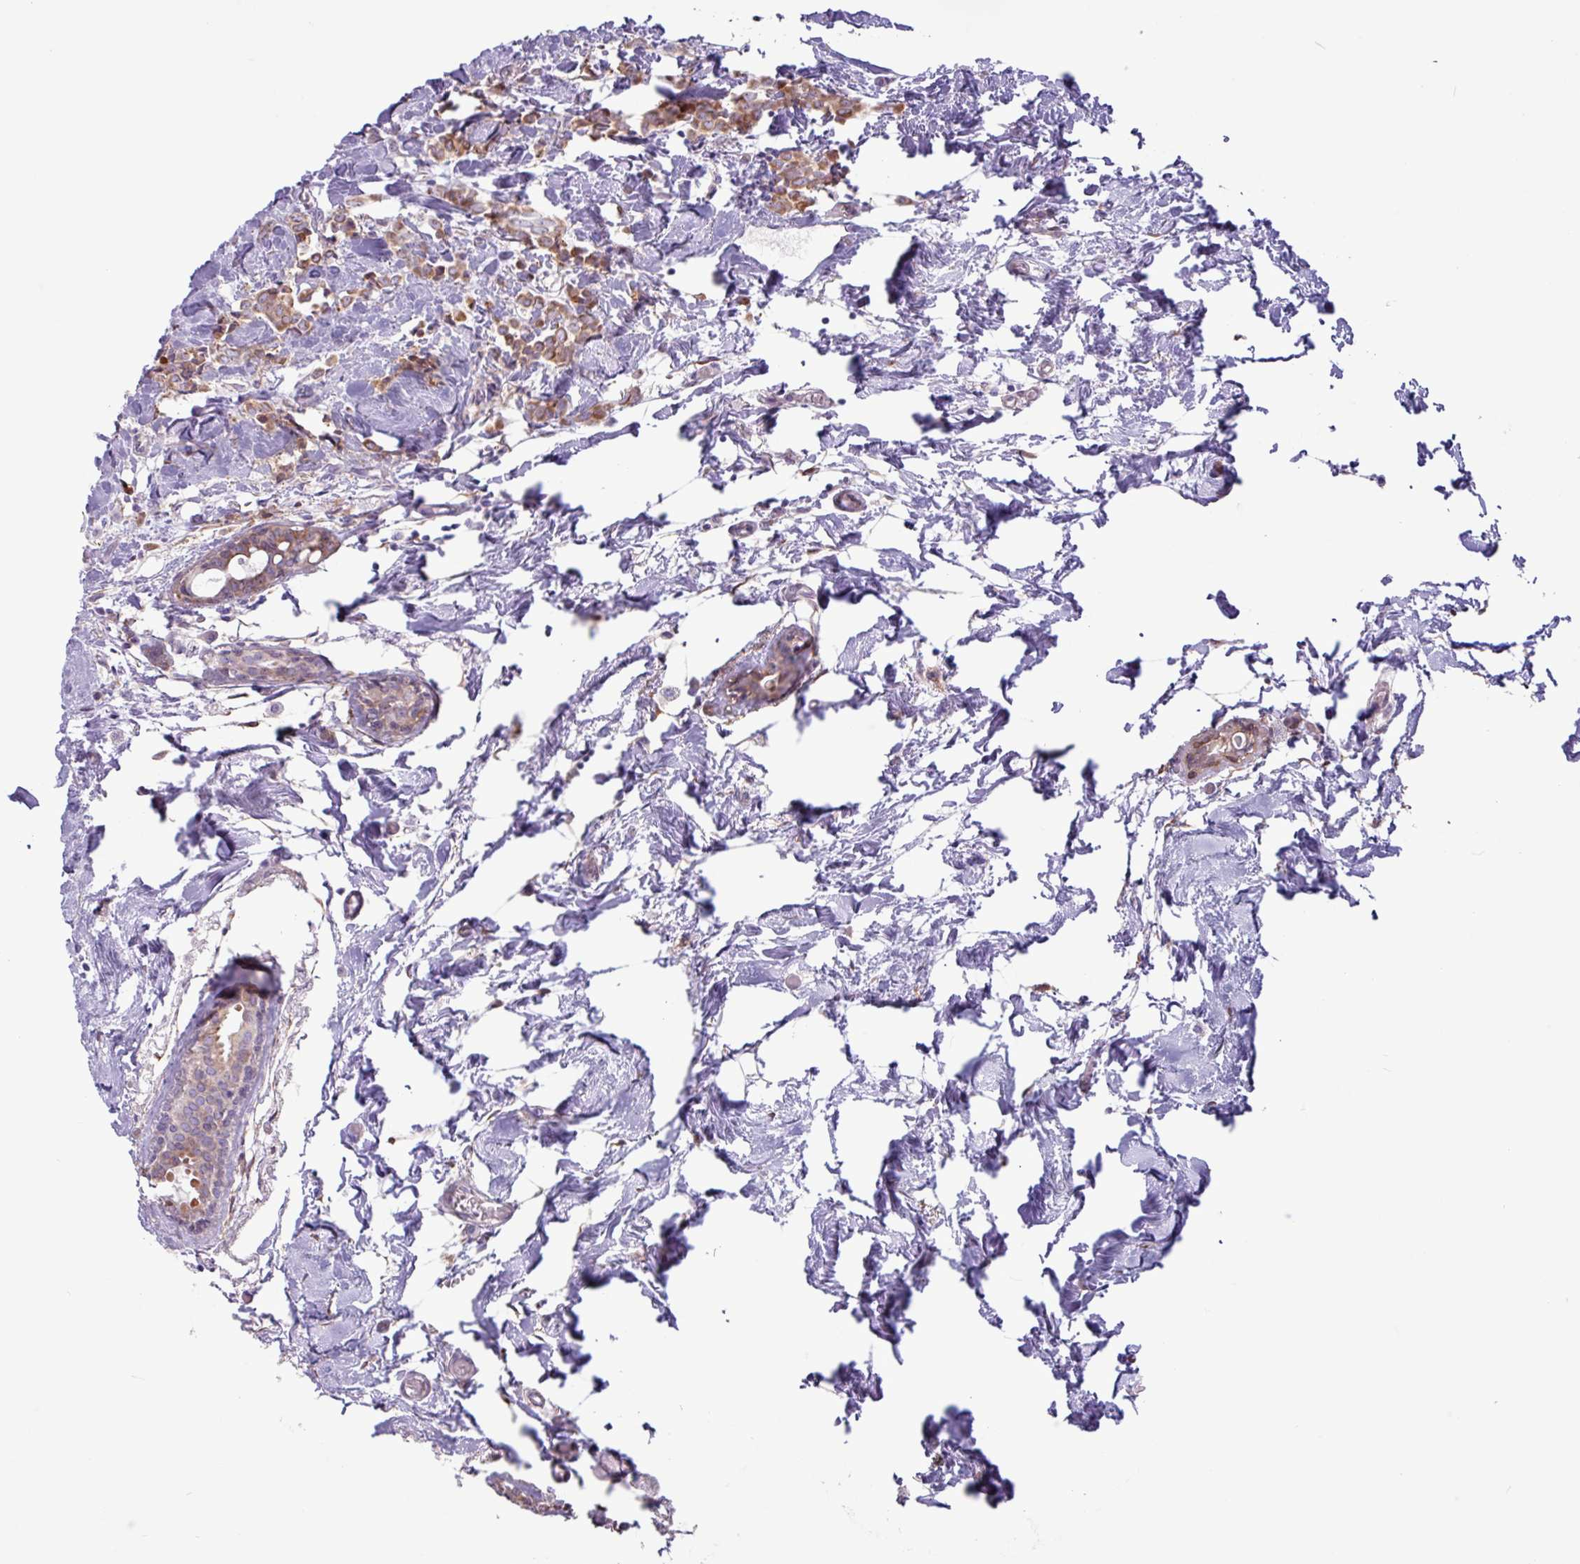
{"staining": {"intensity": "moderate", "quantity": ">75%", "location": "cytoplasmic/membranous"}, "tissue": "breast cancer", "cell_type": "Tumor cells", "image_type": "cancer", "snomed": [{"axis": "morphology", "description": "Lobular carcinoma"}, {"axis": "topography", "description": "Breast"}], "caption": "Immunohistochemistry (IHC) histopathology image of lobular carcinoma (breast) stained for a protein (brown), which exhibits medium levels of moderate cytoplasmic/membranous expression in approximately >75% of tumor cells.", "gene": "SLC38A1", "patient": {"sex": "female", "age": 84}}